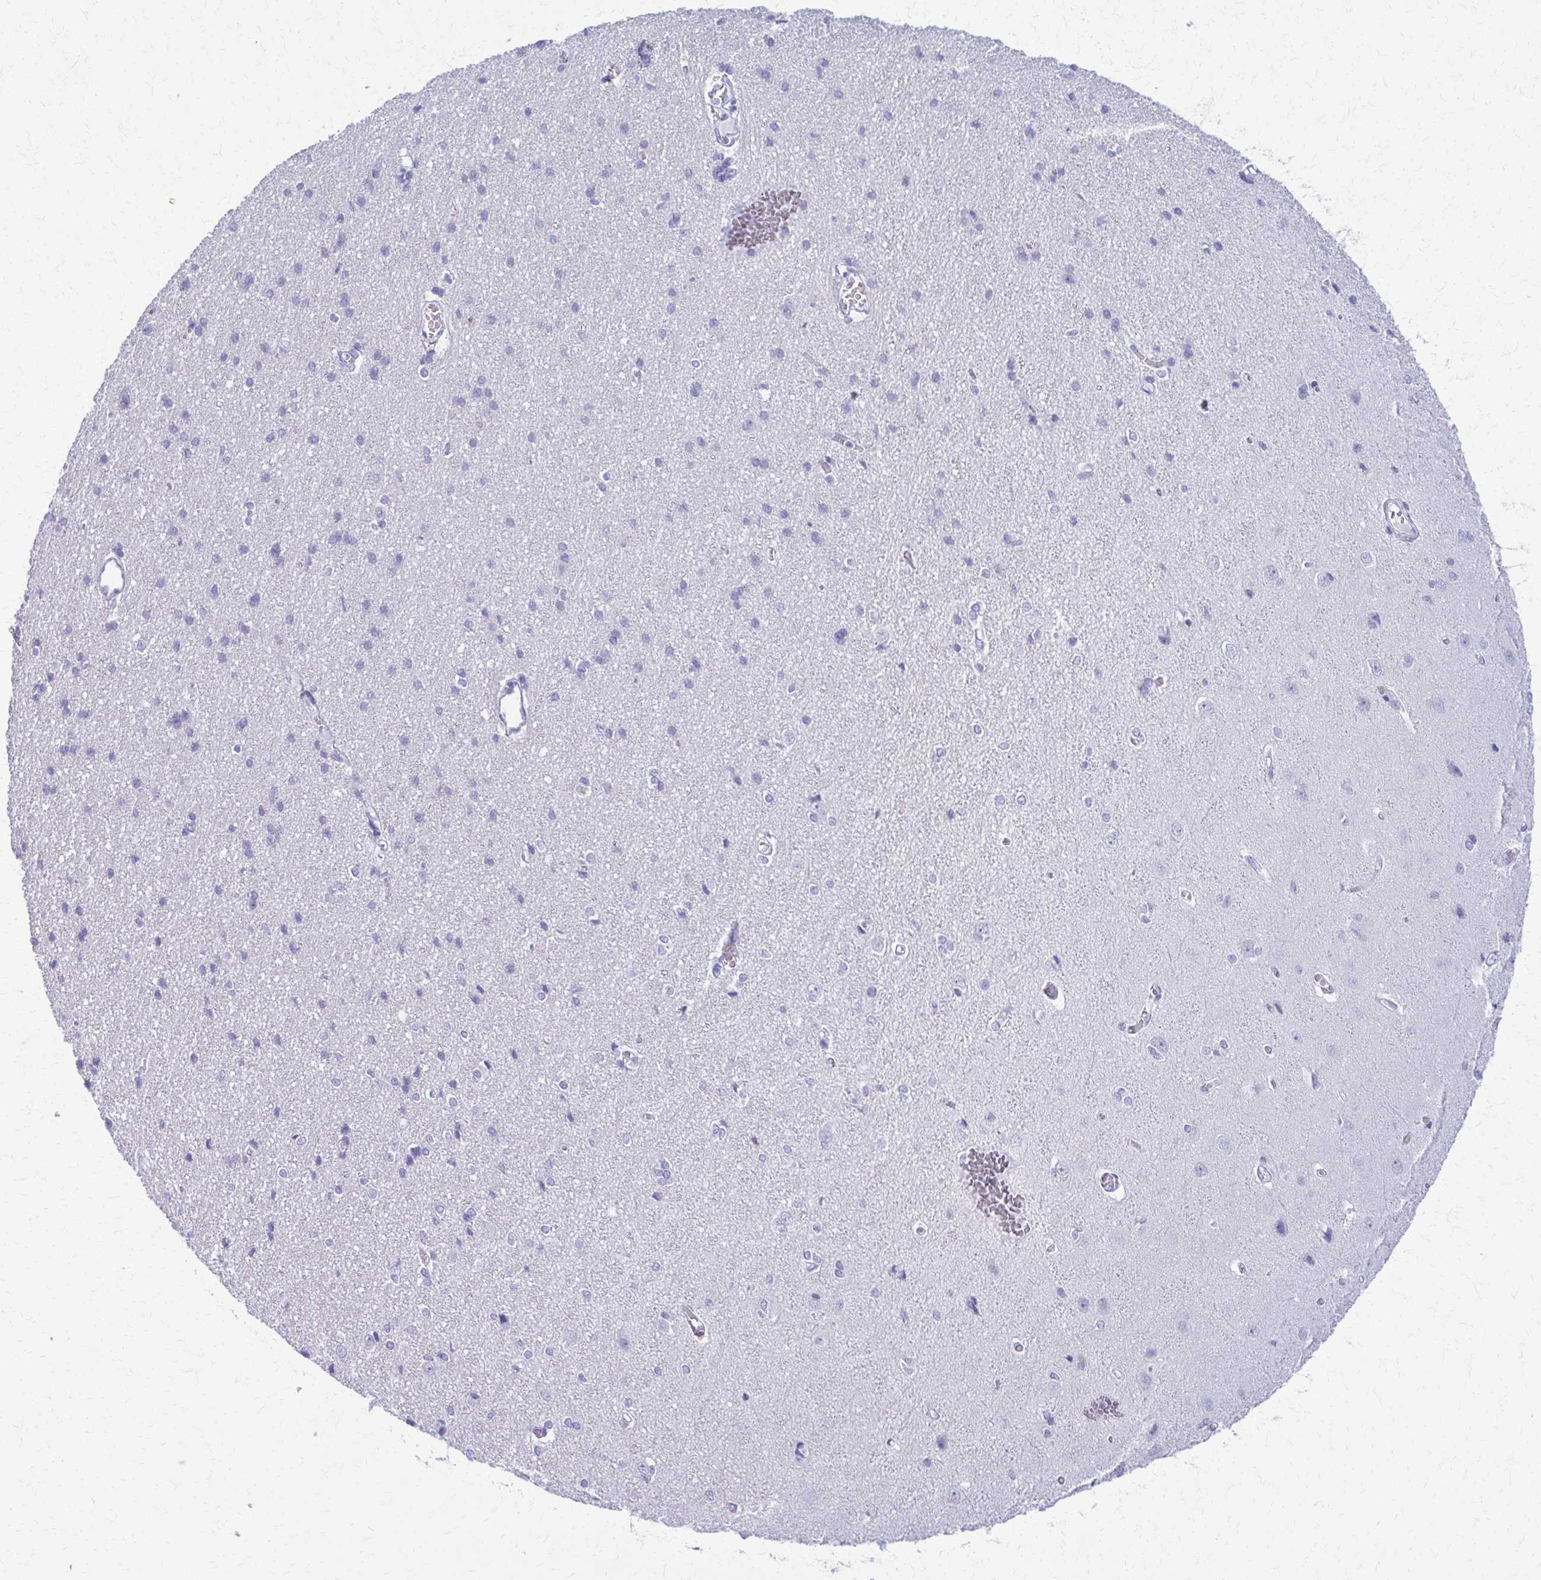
{"staining": {"intensity": "negative", "quantity": "none", "location": "none"}, "tissue": "cerebral cortex", "cell_type": "Endothelial cells", "image_type": "normal", "snomed": [{"axis": "morphology", "description": "Normal tissue, NOS"}, {"axis": "topography", "description": "Cerebral cortex"}], "caption": "DAB immunohistochemical staining of unremarkable cerebral cortex exhibits no significant expression in endothelial cells.", "gene": "ACSM2A", "patient": {"sex": "male", "age": 37}}